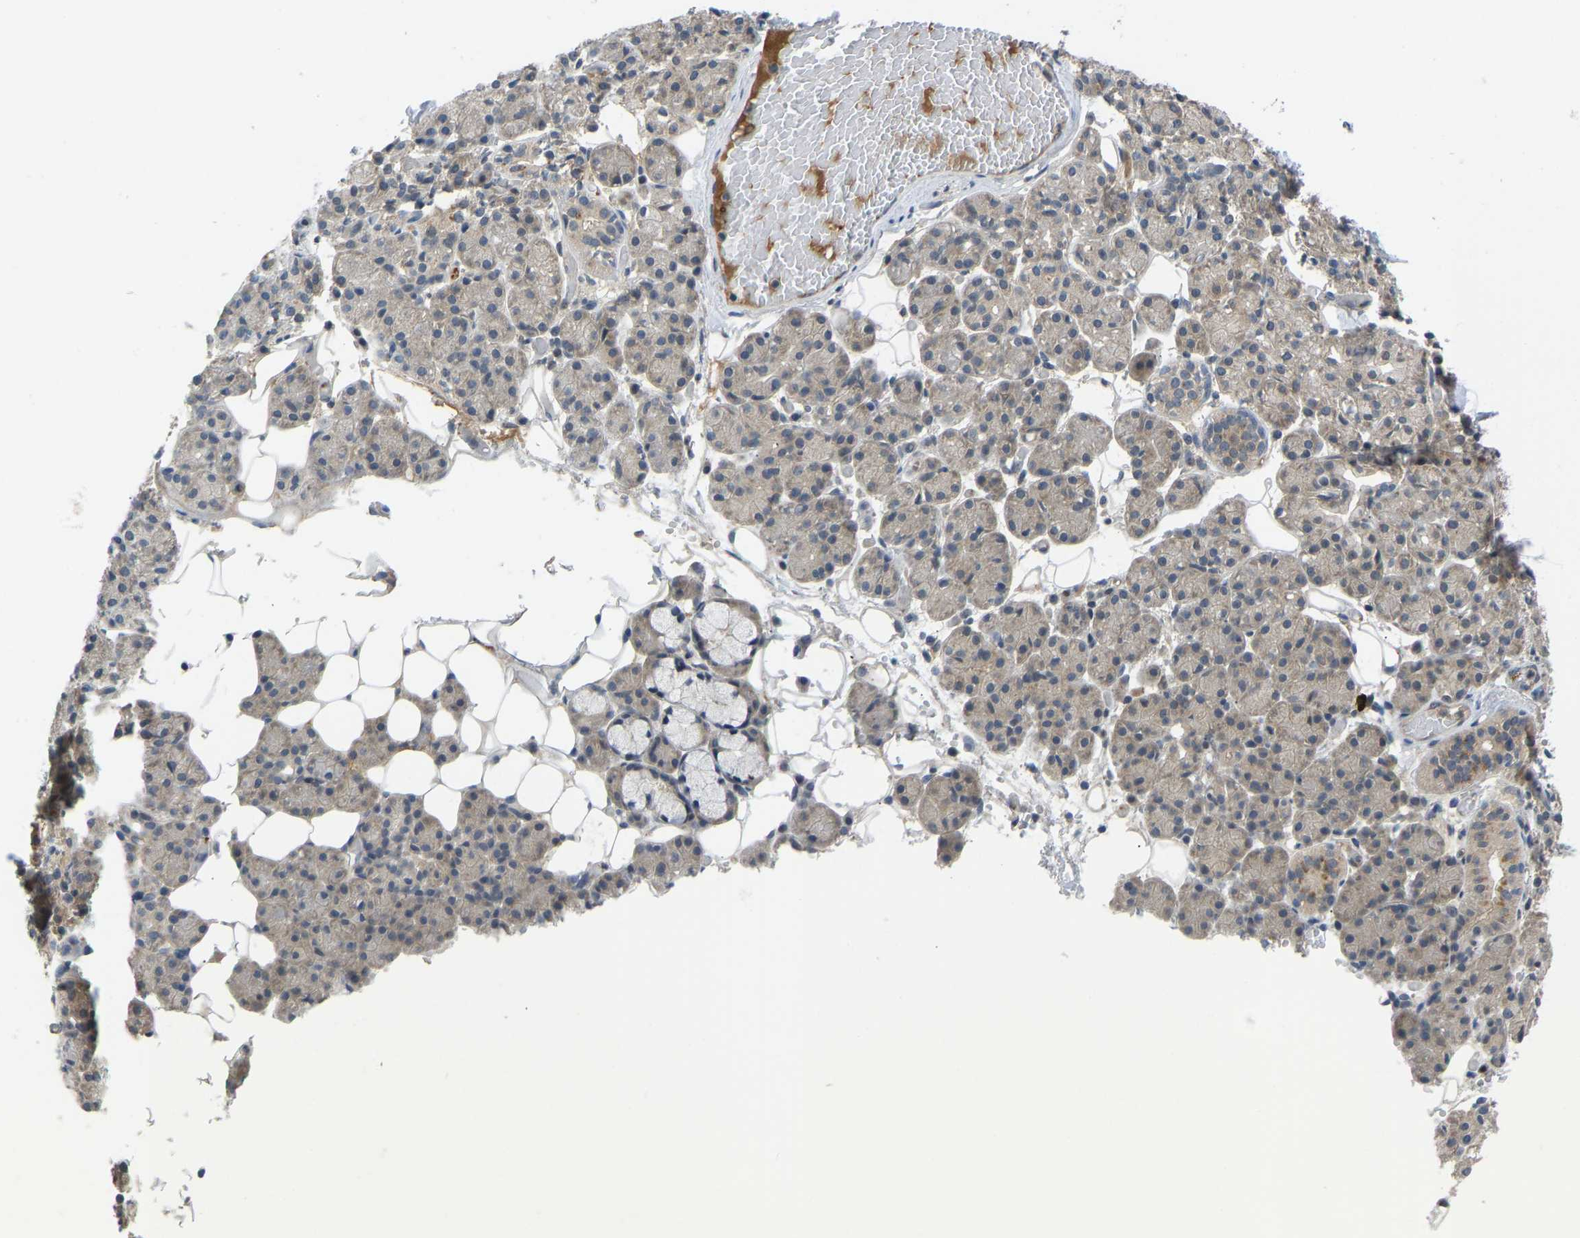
{"staining": {"intensity": "moderate", "quantity": "<25%", "location": "cytoplasmic/membranous"}, "tissue": "salivary gland", "cell_type": "Glandular cells", "image_type": "normal", "snomed": [{"axis": "morphology", "description": "Normal tissue, NOS"}, {"axis": "topography", "description": "Salivary gland"}], "caption": "Protein staining displays moderate cytoplasmic/membranous expression in about <25% of glandular cells in normal salivary gland.", "gene": "ZNF251", "patient": {"sex": "male", "age": 63}}